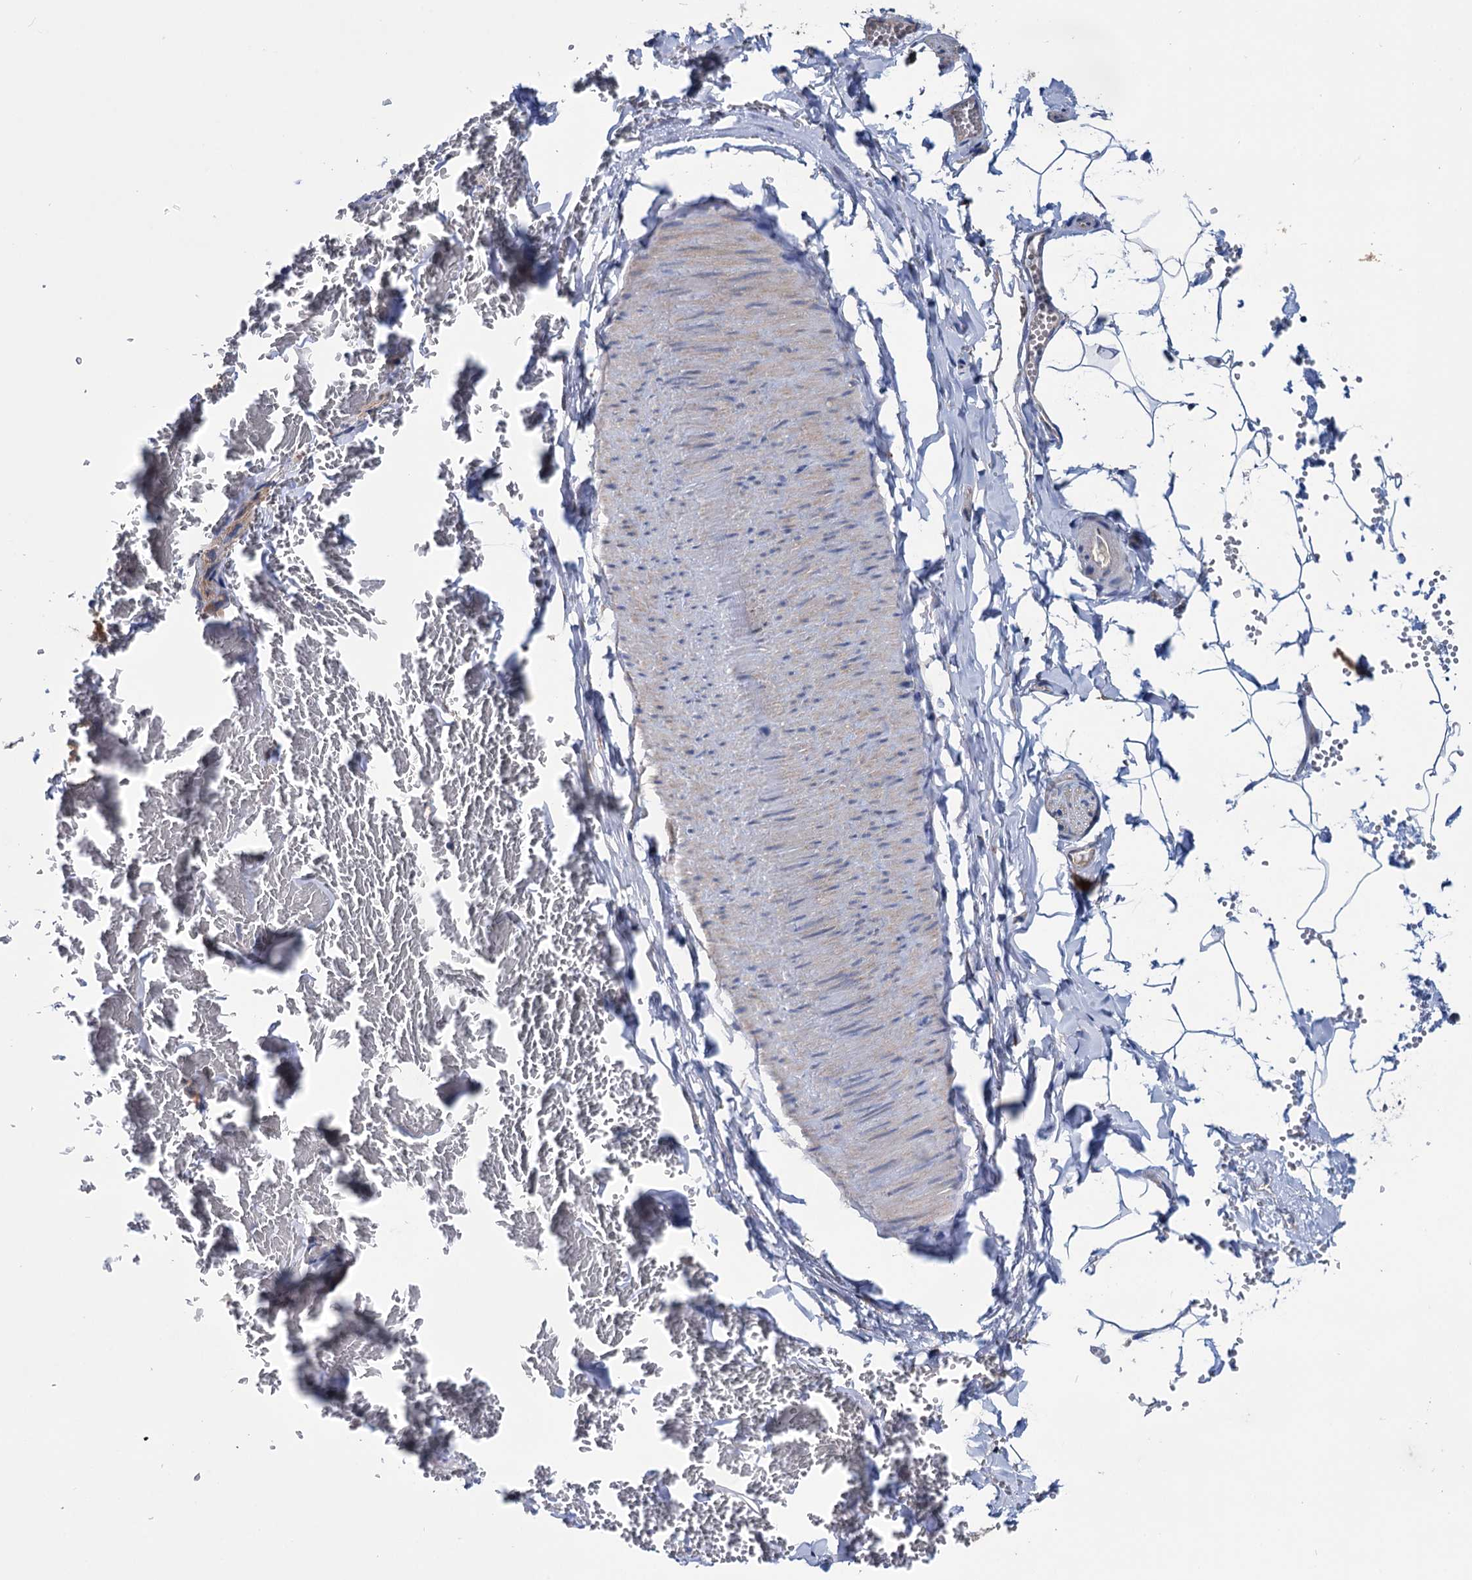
{"staining": {"intensity": "negative", "quantity": "none", "location": "none"}, "tissue": "adipose tissue", "cell_type": "Adipocytes", "image_type": "normal", "snomed": [{"axis": "morphology", "description": "Normal tissue, NOS"}, {"axis": "topography", "description": "Gallbladder"}, {"axis": "topography", "description": "Peripheral nerve tissue"}], "caption": "Adipocytes are negative for protein expression in benign human adipose tissue. Brightfield microscopy of immunohistochemistry stained with DAB (brown) and hematoxylin (blue), captured at high magnification.", "gene": "EYA4", "patient": {"sex": "male", "age": 38}}